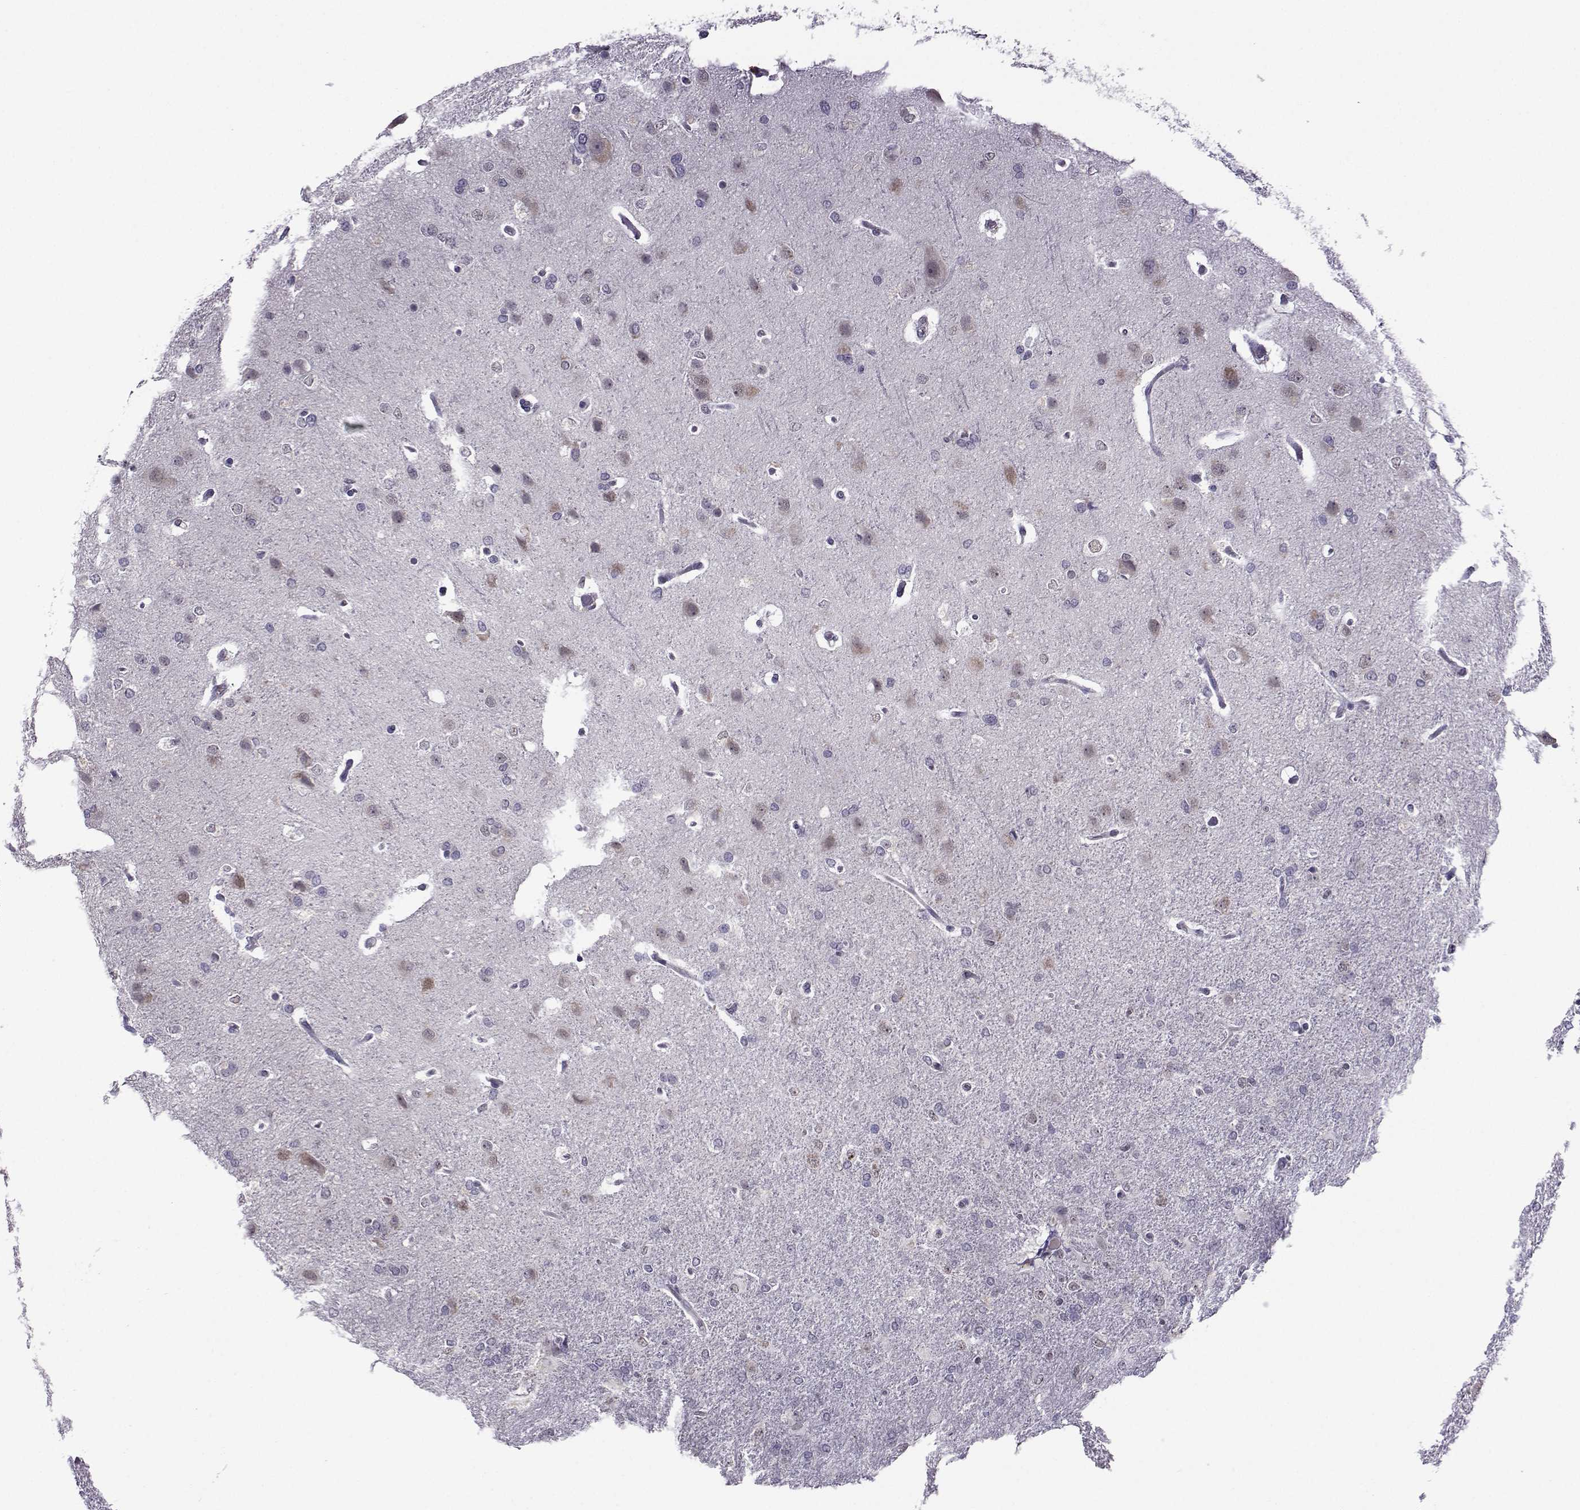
{"staining": {"intensity": "negative", "quantity": "none", "location": "none"}, "tissue": "glioma", "cell_type": "Tumor cells", "image_type": "cancer", "snomed": [{"axis": "morphology", "description": "Glioma, malignant, High grade"}, {"axis": "topography", "description": "Brain"}], "caption": "The image reveals no significant staining in tumor cells of glioma.", "gene": "DDX20", "patient": {"sex": "male", "age": 68}}